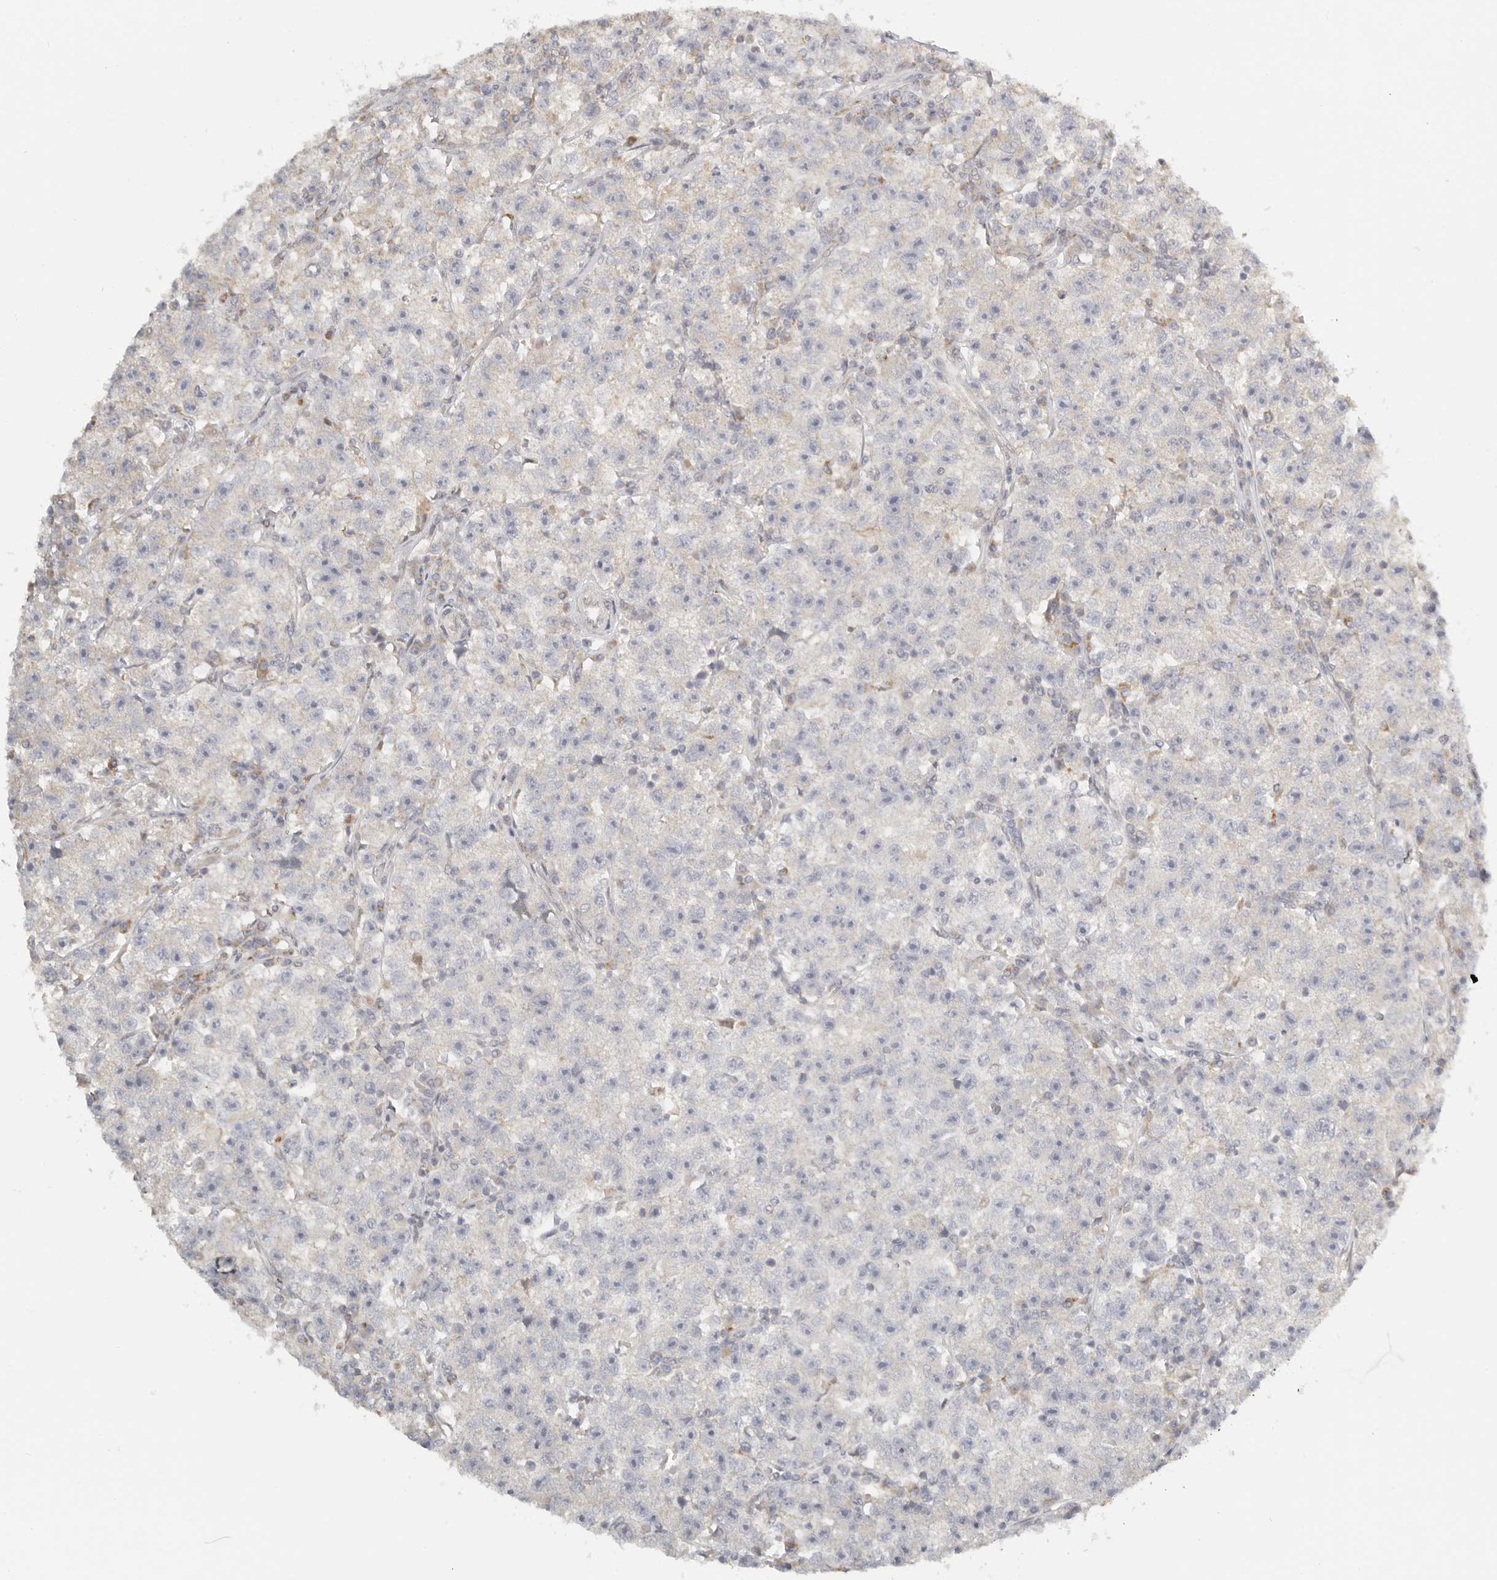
{"staining": {"intensity": "negative", "quantity": "none", "location": "none"}, "tissue": "testis cancer", "cell_type": "Tumor cells", "image_type": "cancer", "snomed": [{"axis": "morphology", "description": "Seminoma, NOS"}, {"axis": "topography", "description": "Testis"}], "caption": "This micrograph is of seminoma (testis) stained with immunohistochemistry to label a protein in brown with the nuclei are counter-stained blue. There is no expression in tumor cells.", "gene": "KDF1", "patient": {"sex": "male", "age": 22}}